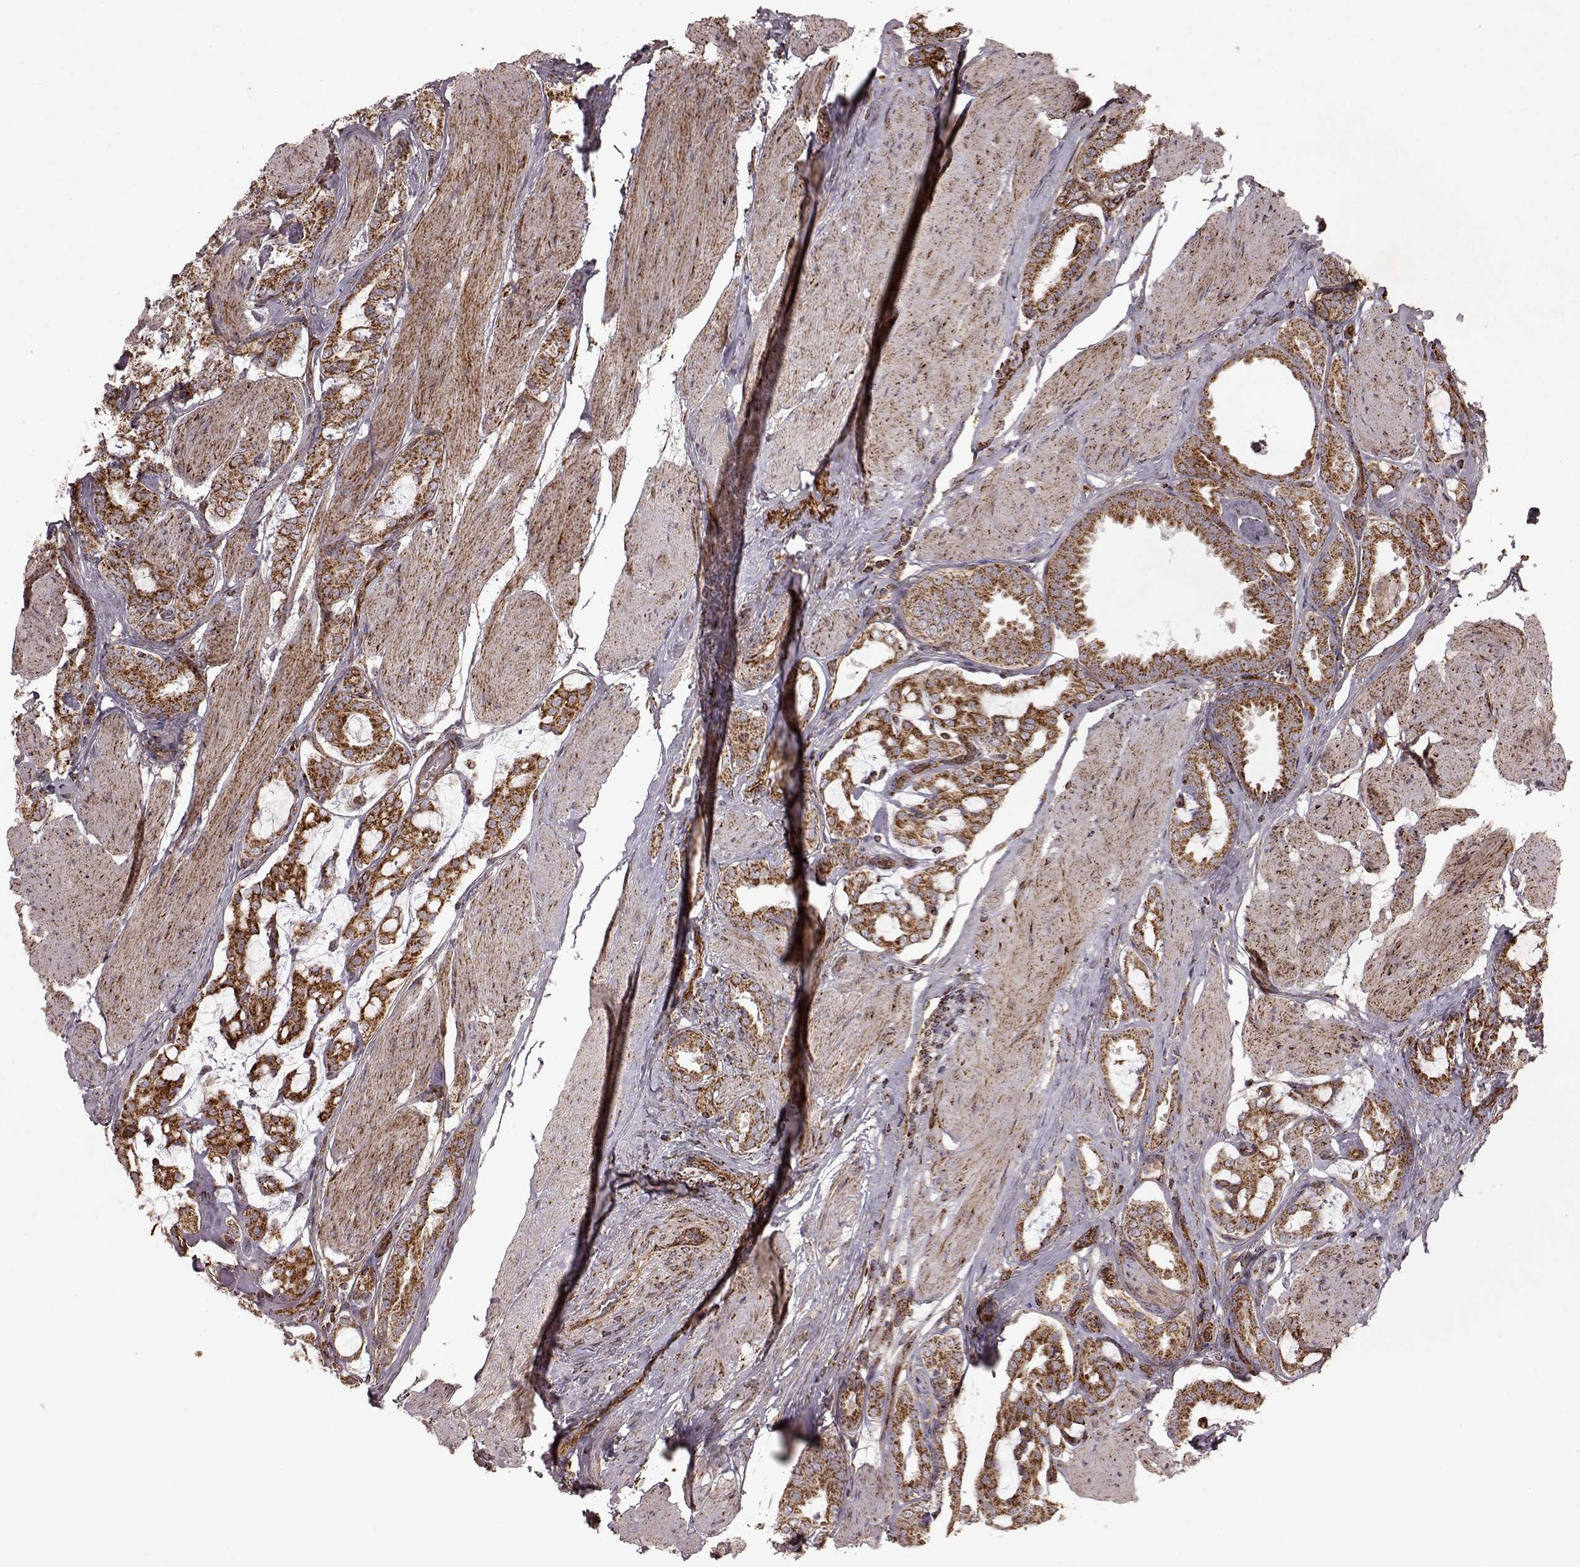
{"staining": {"intensity": "moderate", "quantity": ">75%", "location": "cytoplasmic/membranous"}, "tissue": "prostate cancer", "cell_type": "Tumor cells", "image_type": "cancer", "snomed": [{"axis": "morphology", "description": "Adenocarcinoma, High grade"}, {"axis": "topography", "description": "Prostate"}], "caption": "High-magnification brightfield microscopy of prostate cancer stained with DAB (brown) and counterstained with hematoxylin (blue). tumor cells exhibit moderate cytoplasmic/membranous expression is present in approximately>75% of cells.", "gene": "FXN", "patient": {"sex": "male", "age": 63}}